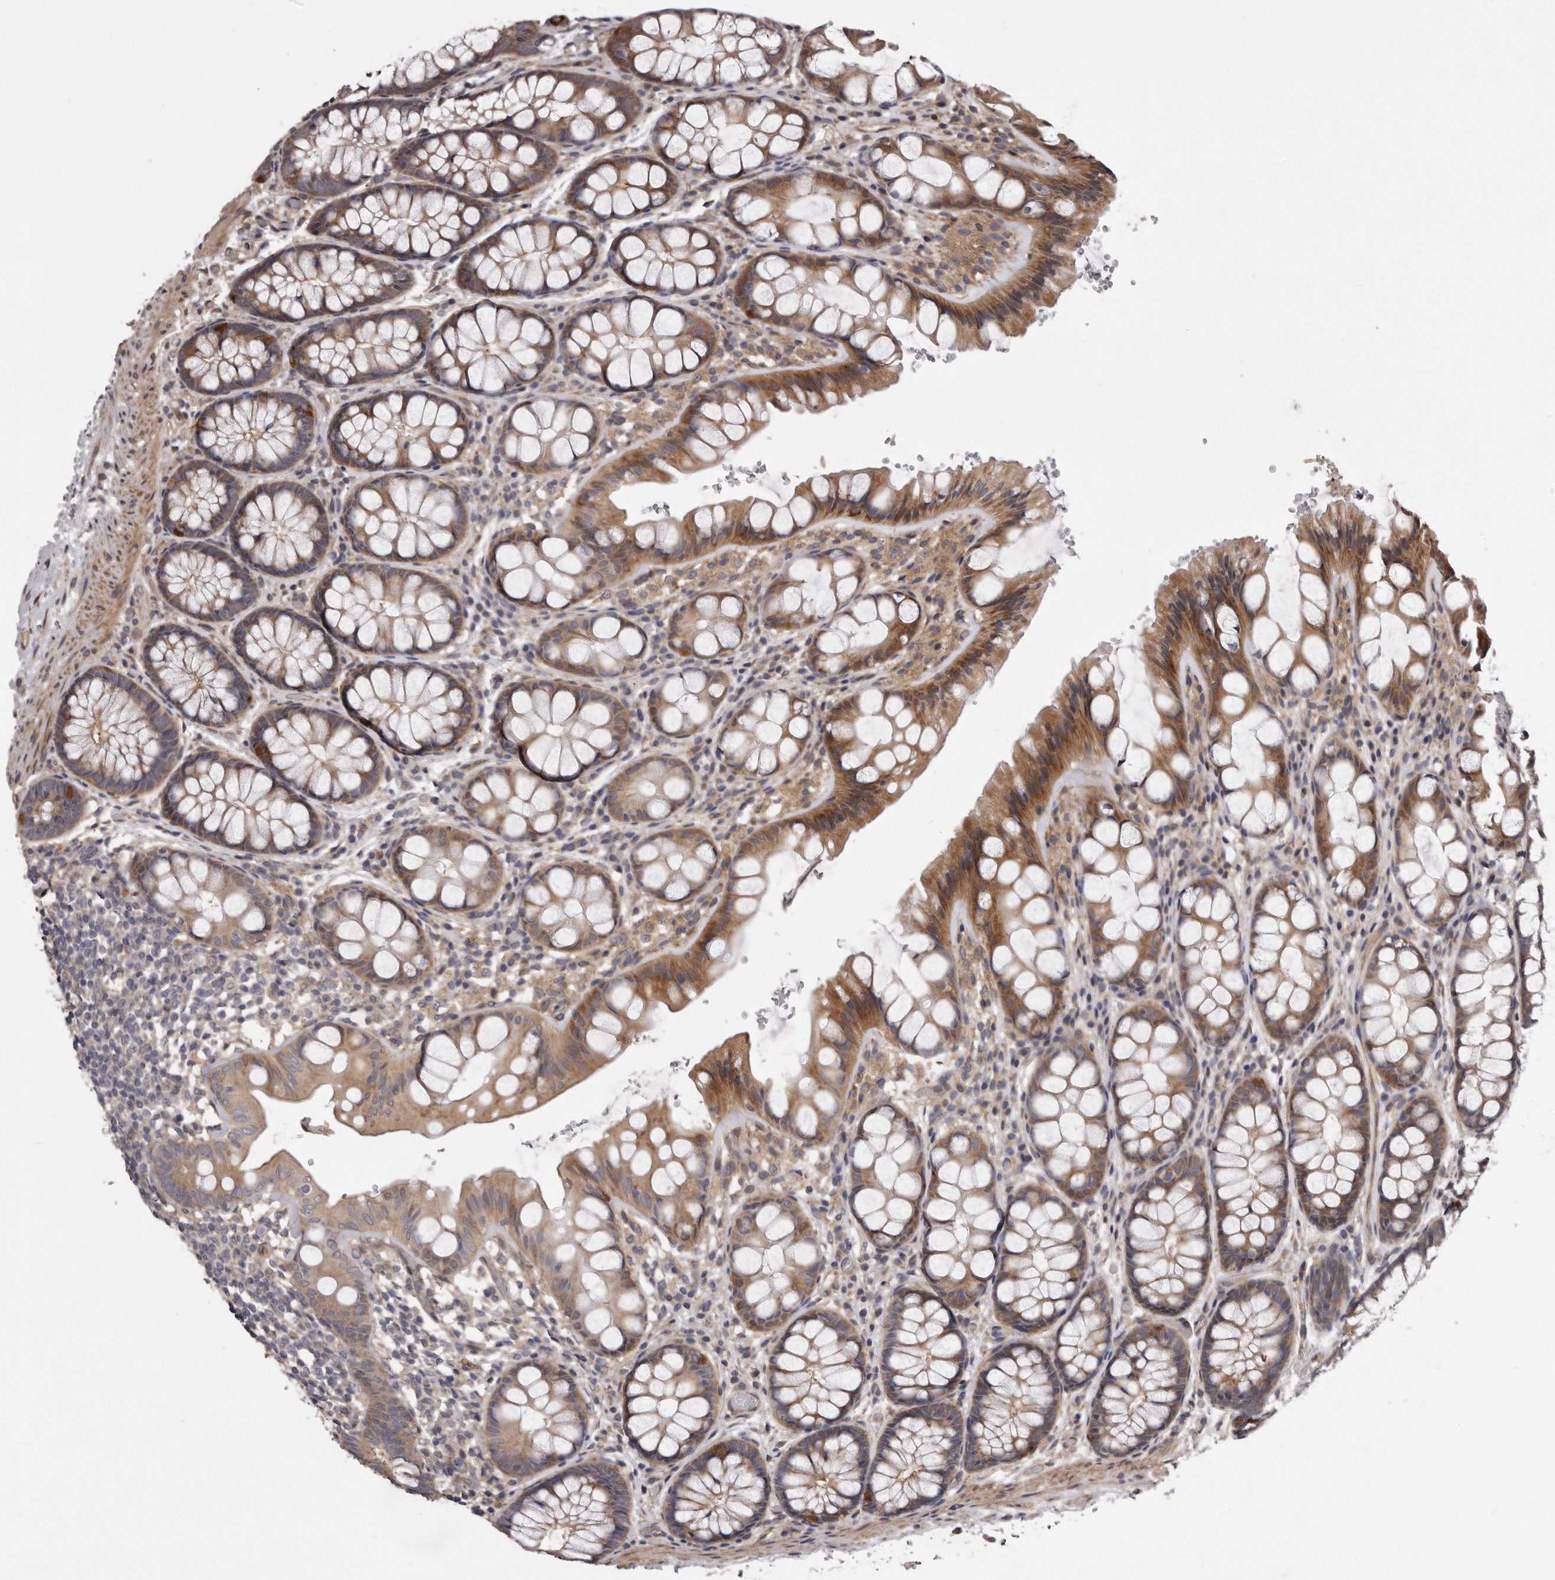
{"staining": {"intensity": "moderate", "quantity": ">75%", "location": "cytoplasmic/membranous,nuclear"}, "tissue": "colon", "cell_type": "Endothelial cells", "image_type": "normal", "snomed": [{"axis": "morphology", "description": "Normal tissue, NOS"}, {"axis": "topography", "description": "Colon"}], "caption": "Endothelial cells display medium levels of moderate cytoplasmic/membranous,nuclear expression in approximately >75% of cells in benign human colon.", "gene": "ARMCX1", "patient": {"sex": "male", "age": 47}}